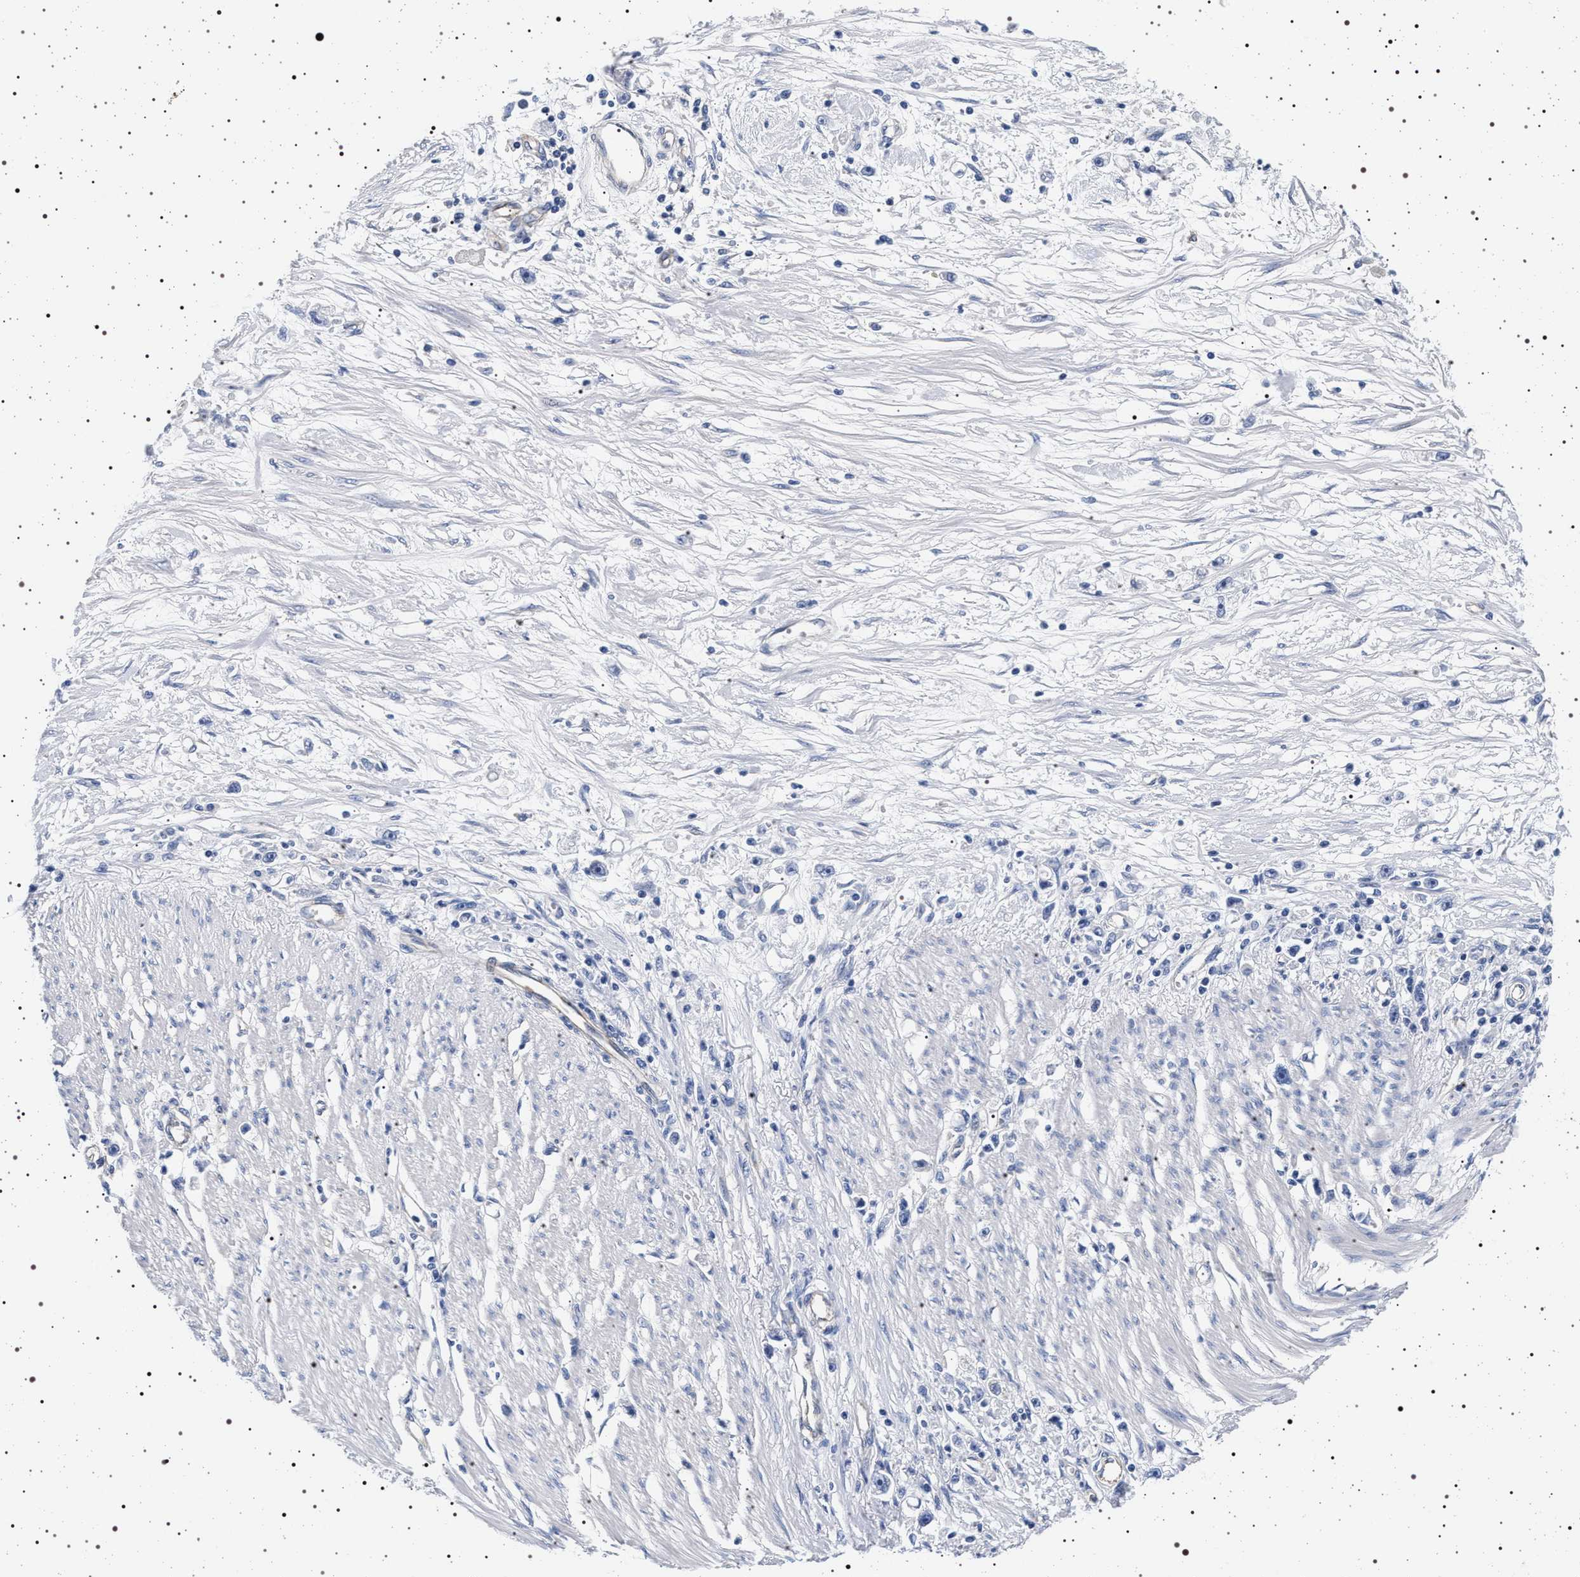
{"staining": {"intensity": "negative", "quantity": "none", "location": "none"}, "tissue": "stomach cancer", "cell_type": "Tumor cells", "image_type": "cancer", "snomed": [{"axis": "morphology", "description": "Adenocarcinoma, NOS"}, {"axis": "topography", "description": "Stomach"}], "caption": "Stomach cancer was stained to show a protein in brown. There is no significant positivity in tumor cells.", "gene": "HSD17B1", "patient": {"sex": "female", "age": 59}}